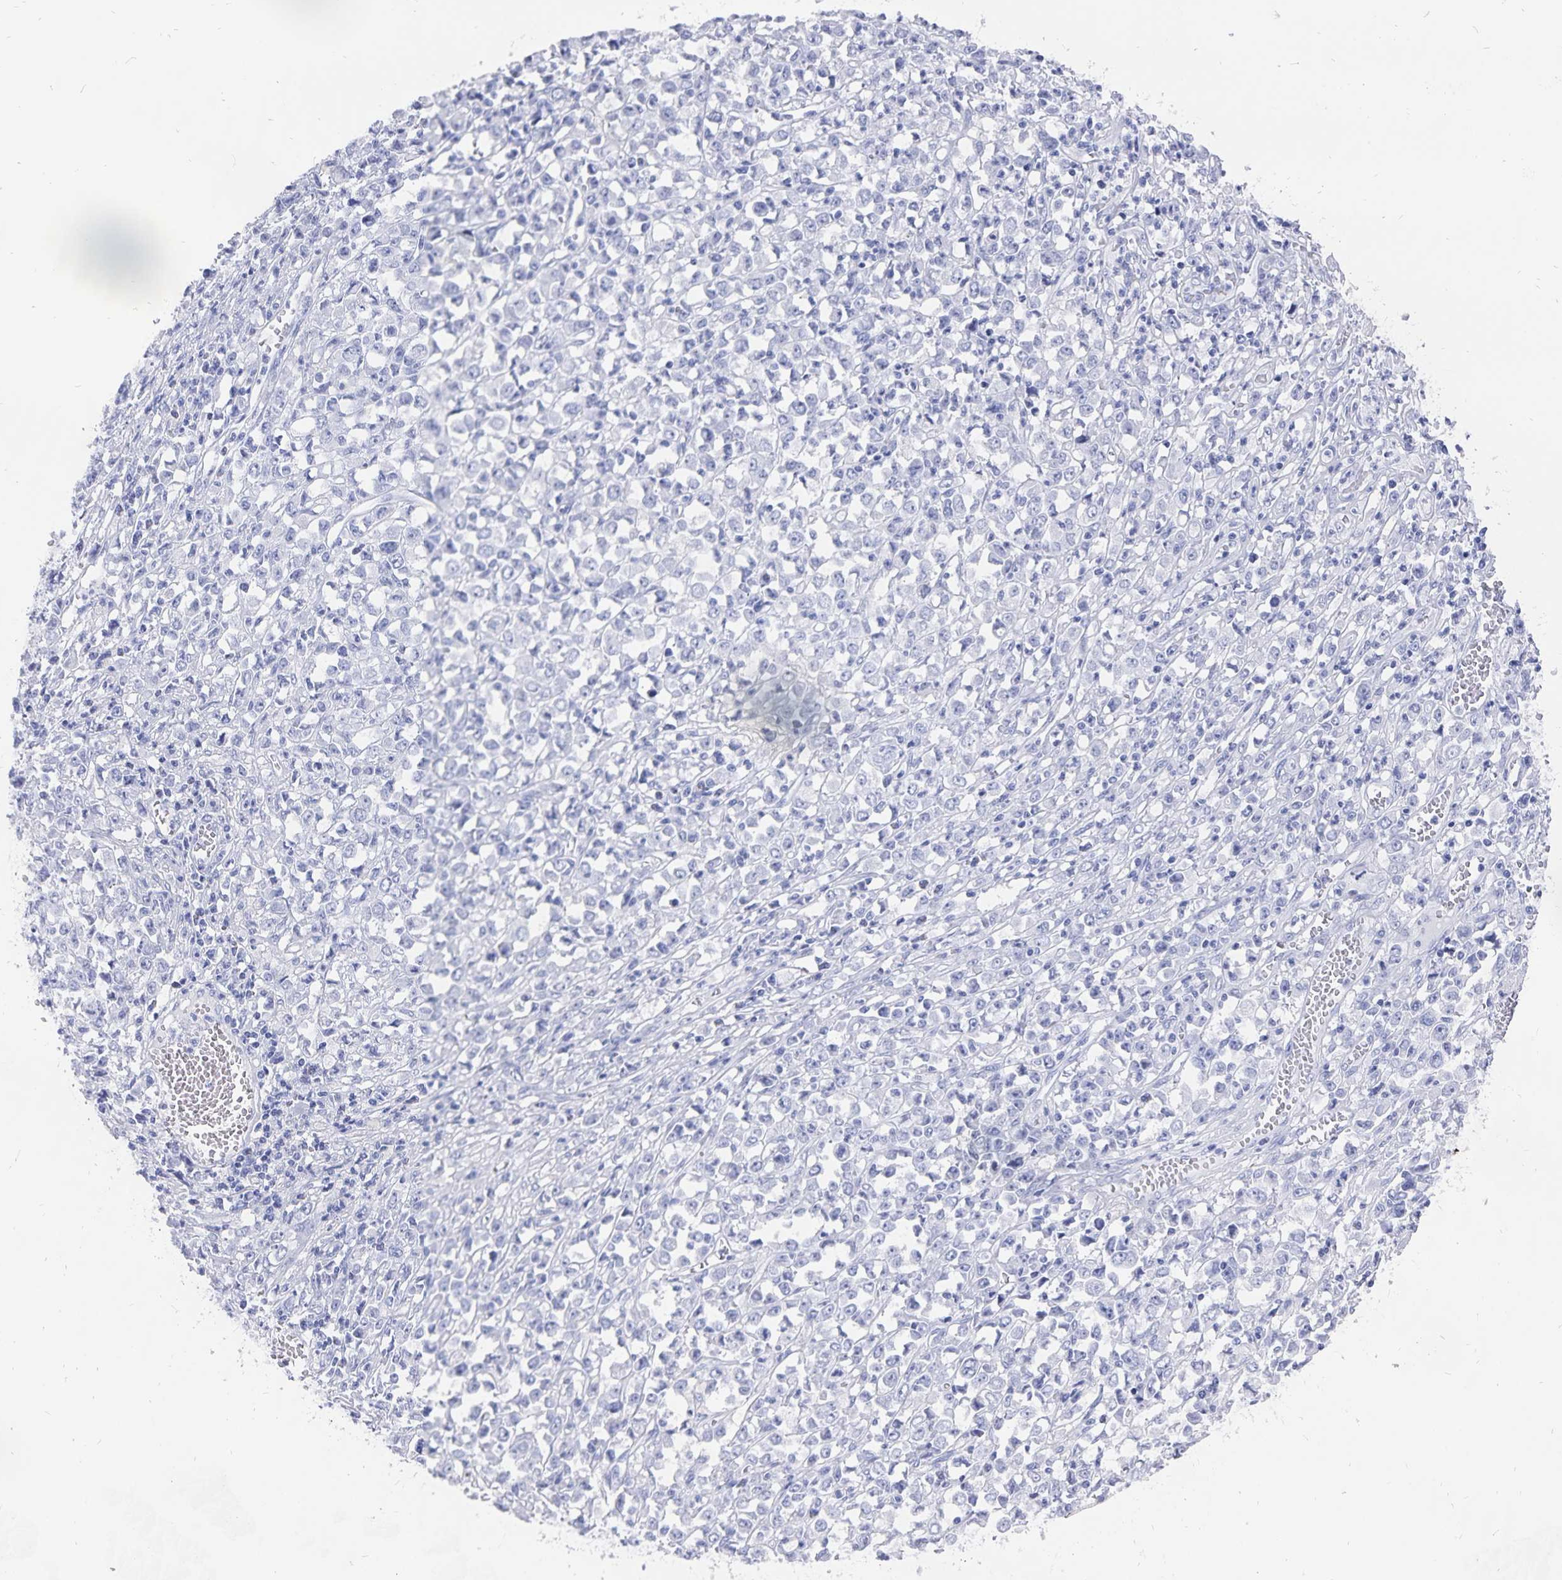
{"staining": {"intensity": "negative", "quantity": "none", "location": "none"}, "tissue": "stomach cancer", "cell_type": "Tumor cells", "image_type": "cancer", "snomed": [{"axis": "morphology", "description": "Adenocarcinoma, NOS"}, {"axis": "topography", "description": "Stomach, upper"}], "caption": "Tumor cells show no significant staining in stomach adenocarcinoma.", "gene": "ADH1A", "patient": {"sex": "male", "age": 70}}